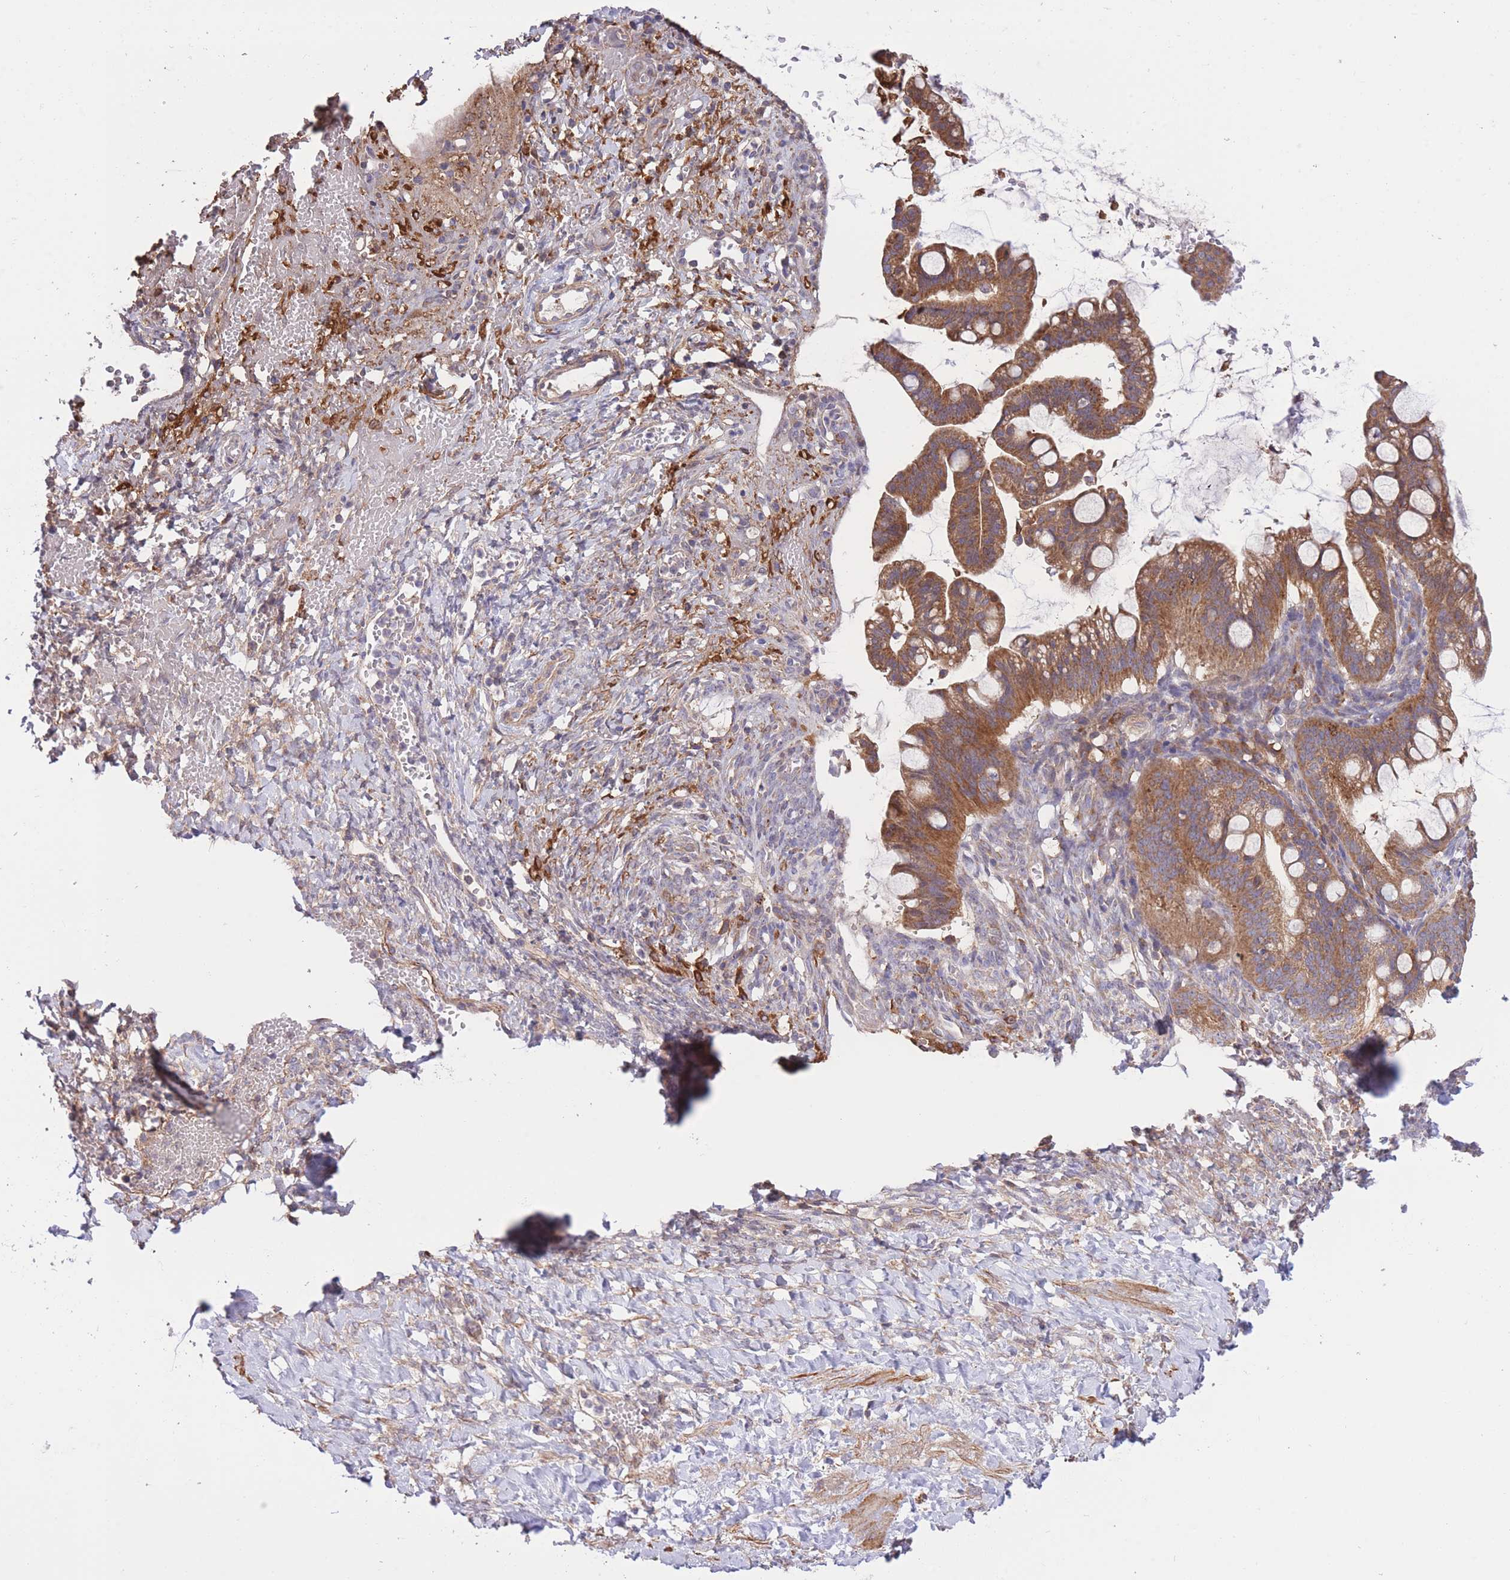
{"staining": {"intensity": "moderate", "quantity": ">75%", "location": "cytoplasmic/membranous"}, "tissue": "ovarian cancer", "cell_type": "Tumor cells", "image_type": "cancer", "snomed": [{"axis": "morphology", "description": "Cystadenocarcinoma, mucinous, NOS"}, {"axis": "topography", "description": "Ovary"}], "caption": "Immunohistochemistry histopathology image of neoplastic tissue: human ovarian mucinous cystadenocarcinoma stained using immunohistochemistry shows medium levels of moderate protein expression localized specifically in the cytoplasmic/membranous of tumor cells, appearing as a cytoplasmic/membranous brown color.", "gene": "ATP13A2", "patient": {"sex": "female", "age": 73}}